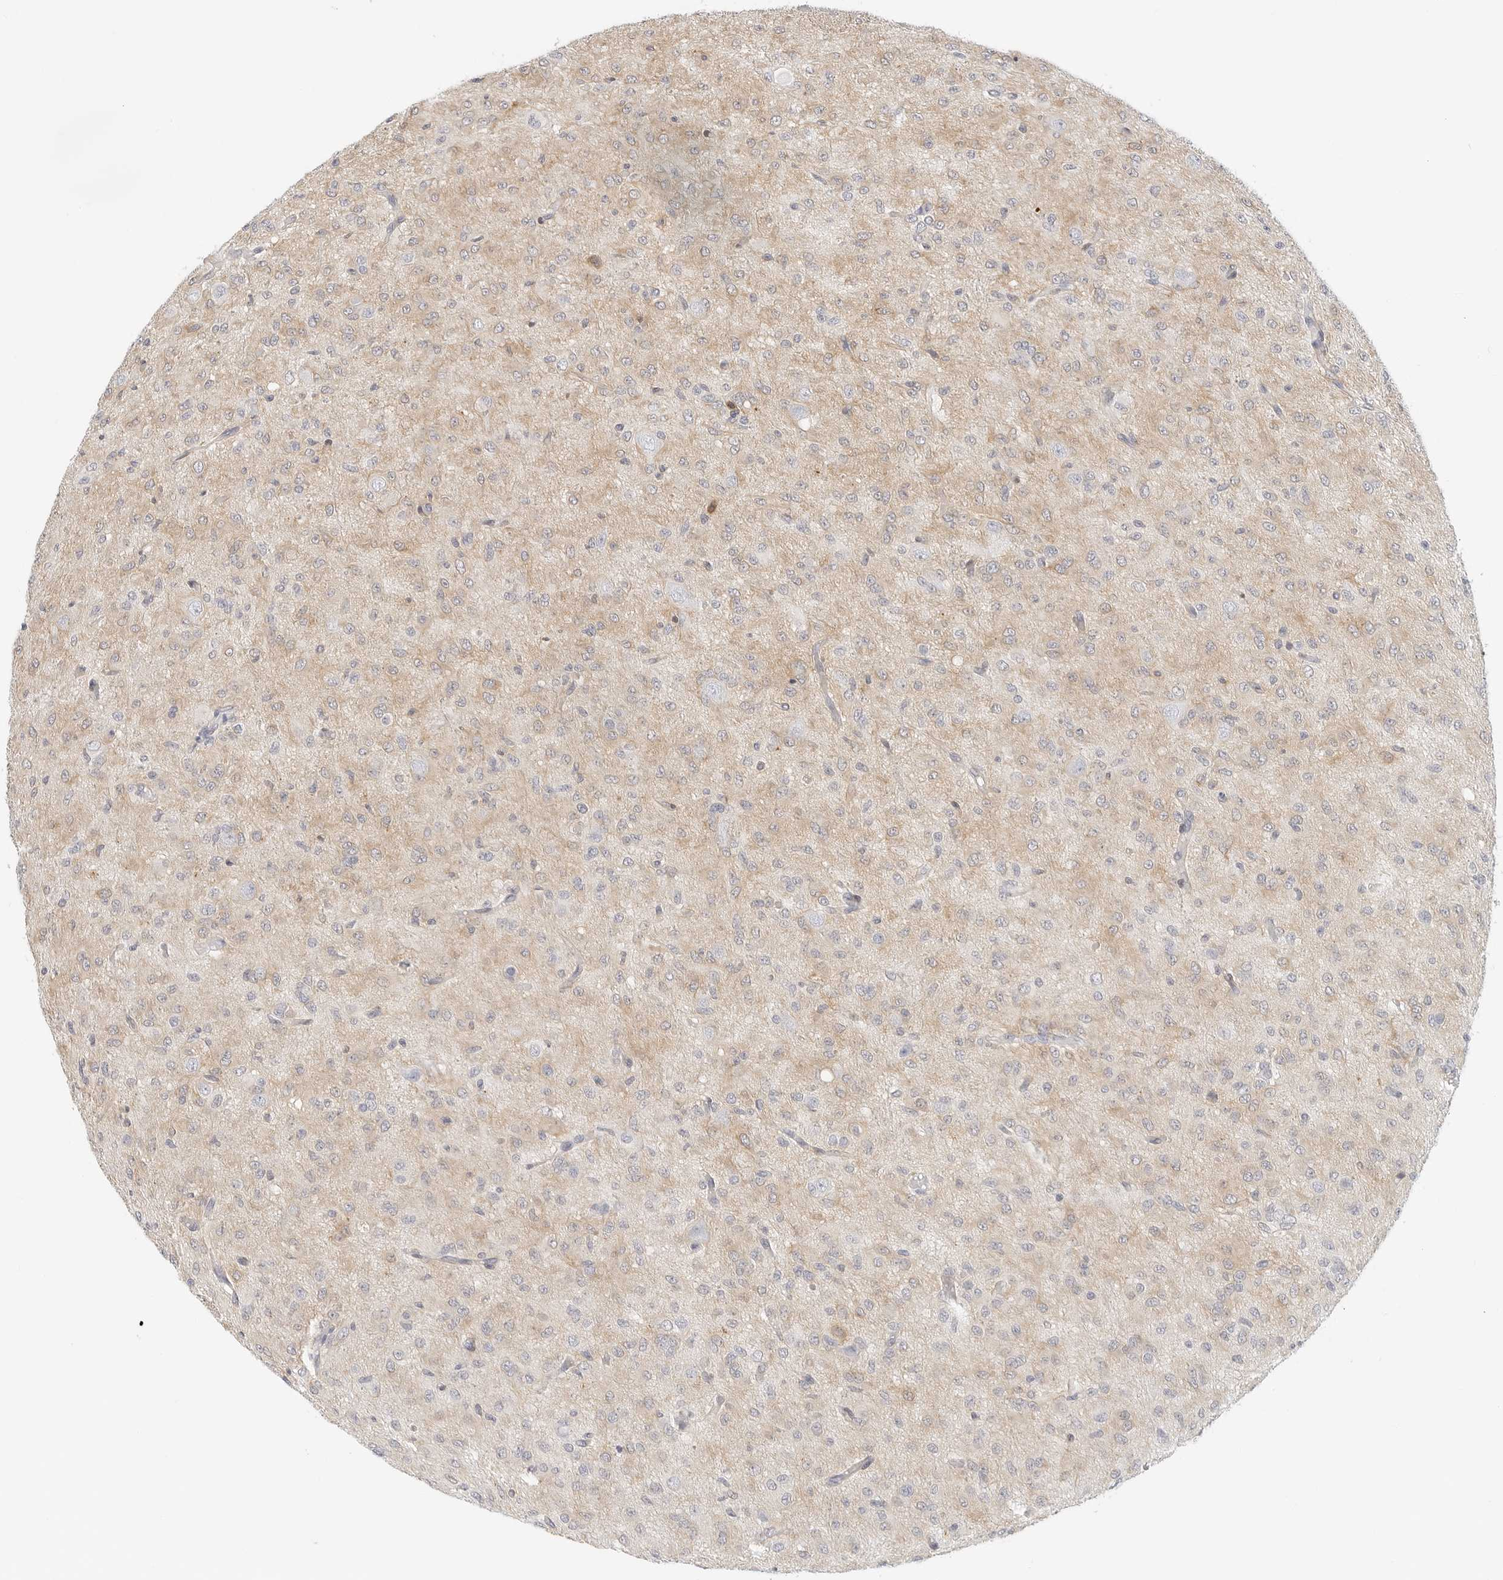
{"staining": {"intensity": "weak", "quantity": "25%-75%", "location": "cytoplasmic/membranous"}, "tissue": "glioma", "cell_type": "Tumor cells", "image_type": "cancer", "snomed": [{"axis": "morphology", "description": "Glioma, malignant, High grade"}, {"axis": "topography", "description": "Brain"}], "caption": "Human glioma stained with a protein marker reveals weak staining in tumor cells.", "gene": "SLC9A3R1", "patient": {"sex": "female", "age": 59}}